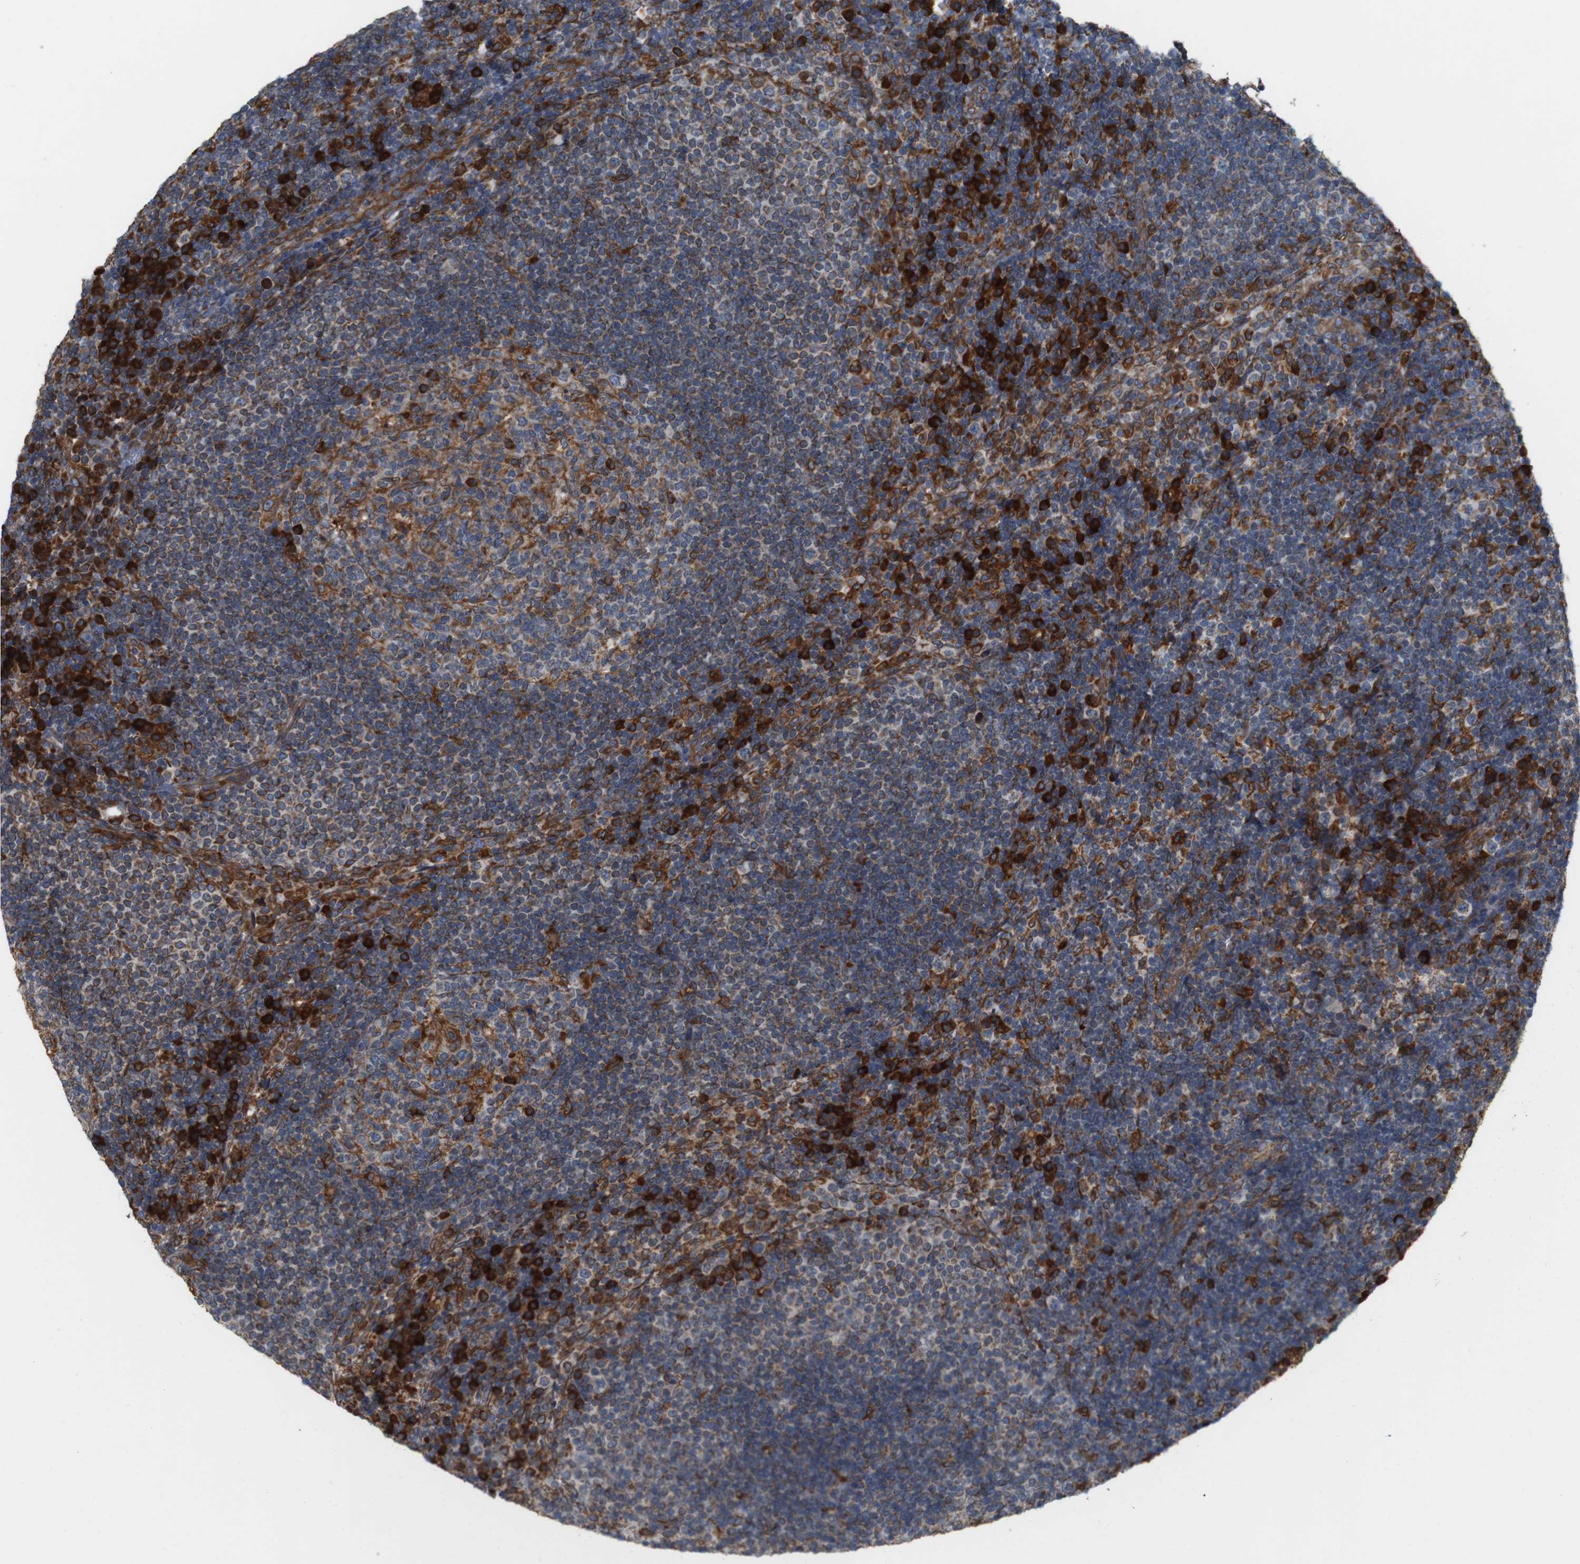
{"staining": {"intensity": "strong", "quantity": "<25%", "location": "cytoplasmic/membranous"}, "tissue": "lymph node", "cell_type": "Germinal center cells", "image_type": "normal", "snomed": [{"axis": "morphology", "description": "Normal tissue, NOS"}, {"axis": "topography", "description": "Lymph node"}], "caption": "The immunohistochemical stain highlights strong cytoplasmic/membranous staining in germinal center cells of normal lymph node. The protein is stained brown, and the nuclei are stained in blue (DAB (3,3'-diaminobenzidine) IHC with brightfield microscopy, high magnification).", "gene": "UGGT1", "patient": {"sex": "female", "age": 53}}